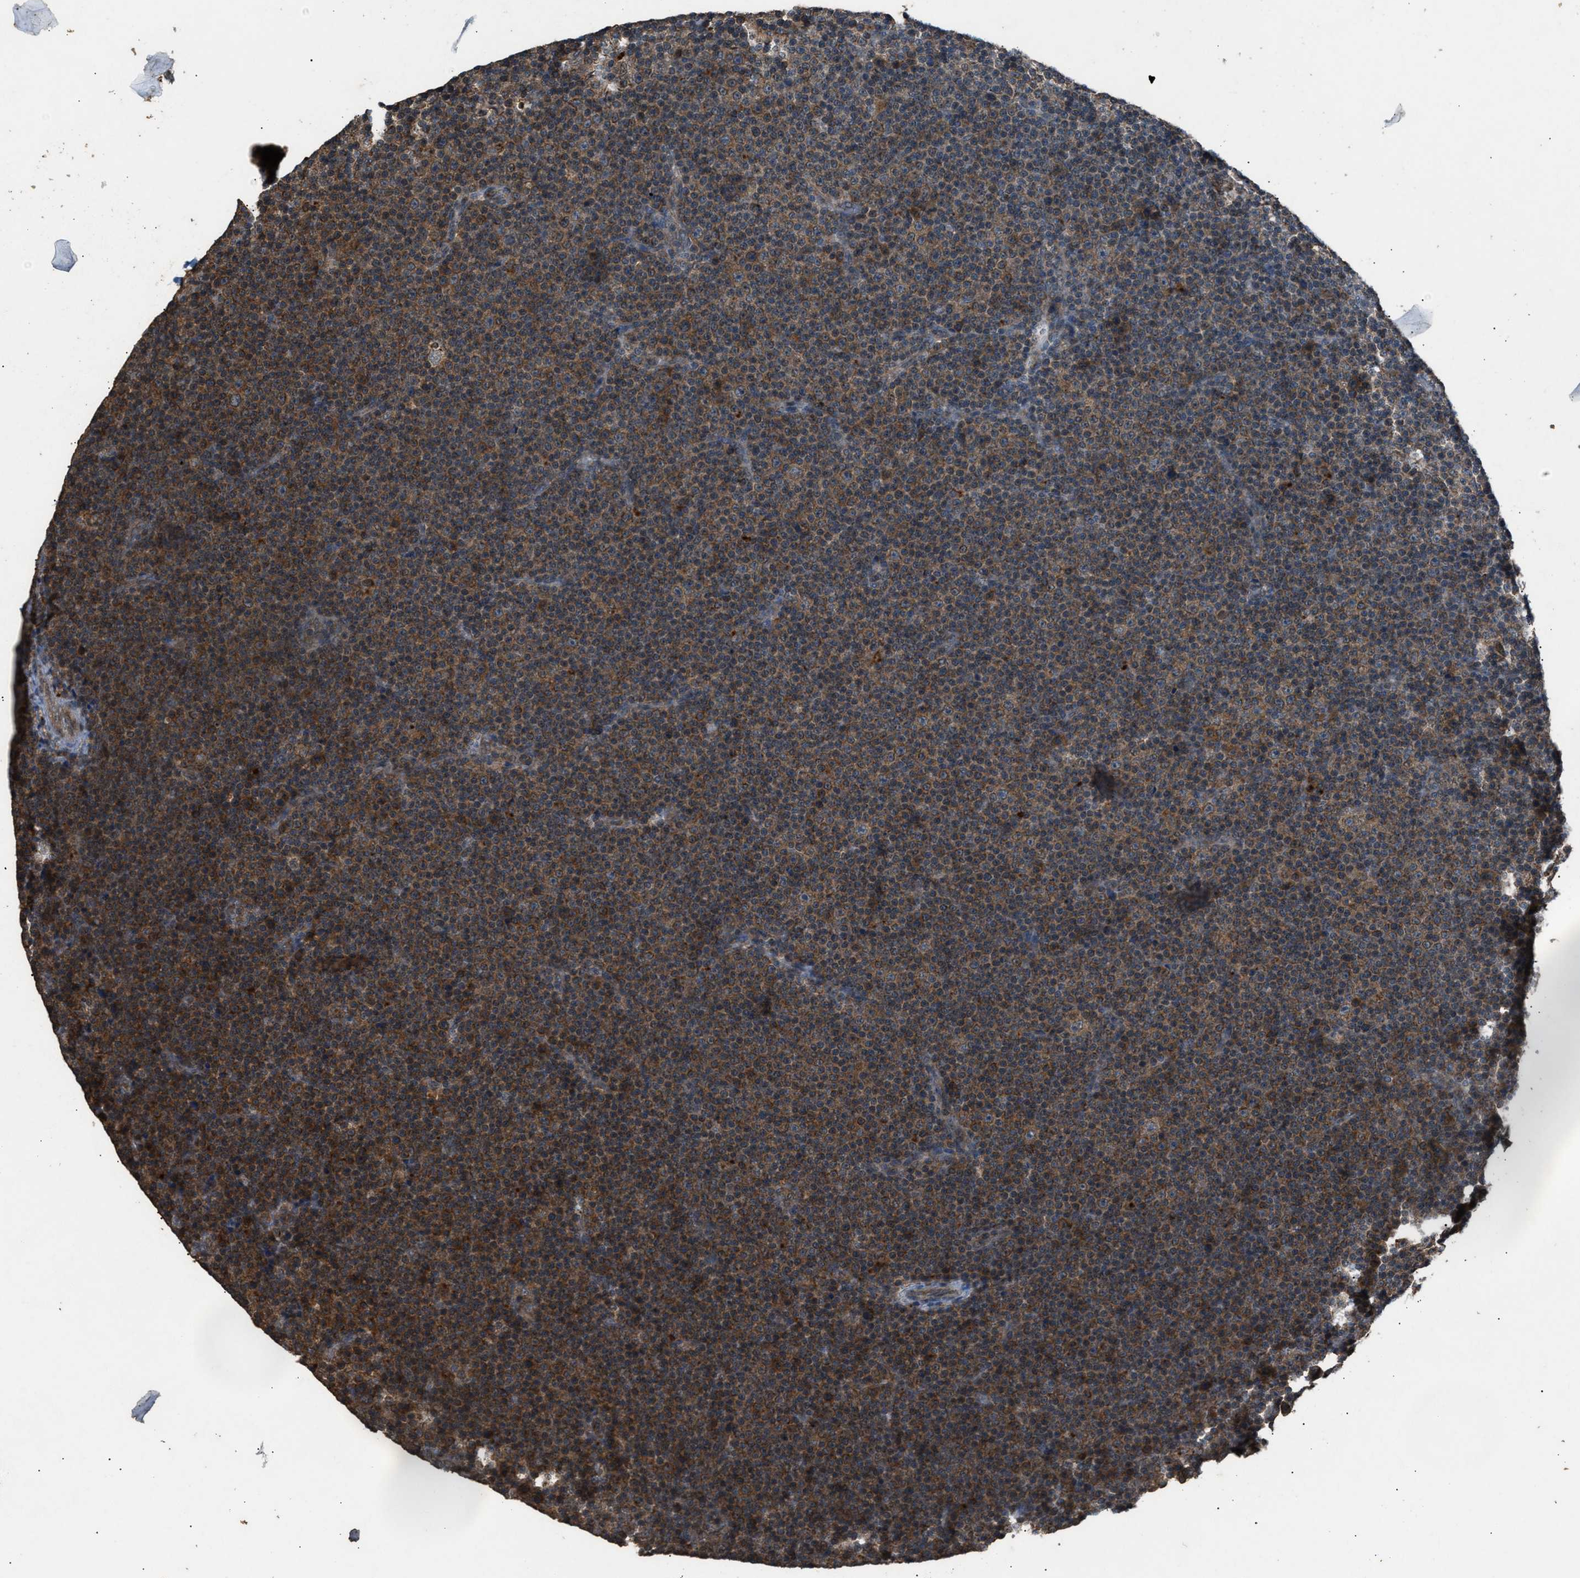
{"staining": {"intensity": "moderate", "quantity": ">75%", "location": "cytoplasmic/membranous"}, "tissue": "lymphoma", "cell_type": "Tumor cells", "image_type": "cancer", "snomed": [{"axis": "morphology", "description": "Malignant lymphoma, non-Hodgkin's type, Low grade"}, {"axis": "topography", "description": "Lymph node"}], "caption": "High-magnification brightfield microscopy of lymphoma stained with DAB (3,3'-diaminobenzidine) (brown) and counterstained with hematoxylin (blue). tumor cells exhibit moderate cytoplasmic/membranous positivity is appreciated in about>75% of cells.", "gene": "PSMD1", "patient": {"sex": "female", "age": 67}}